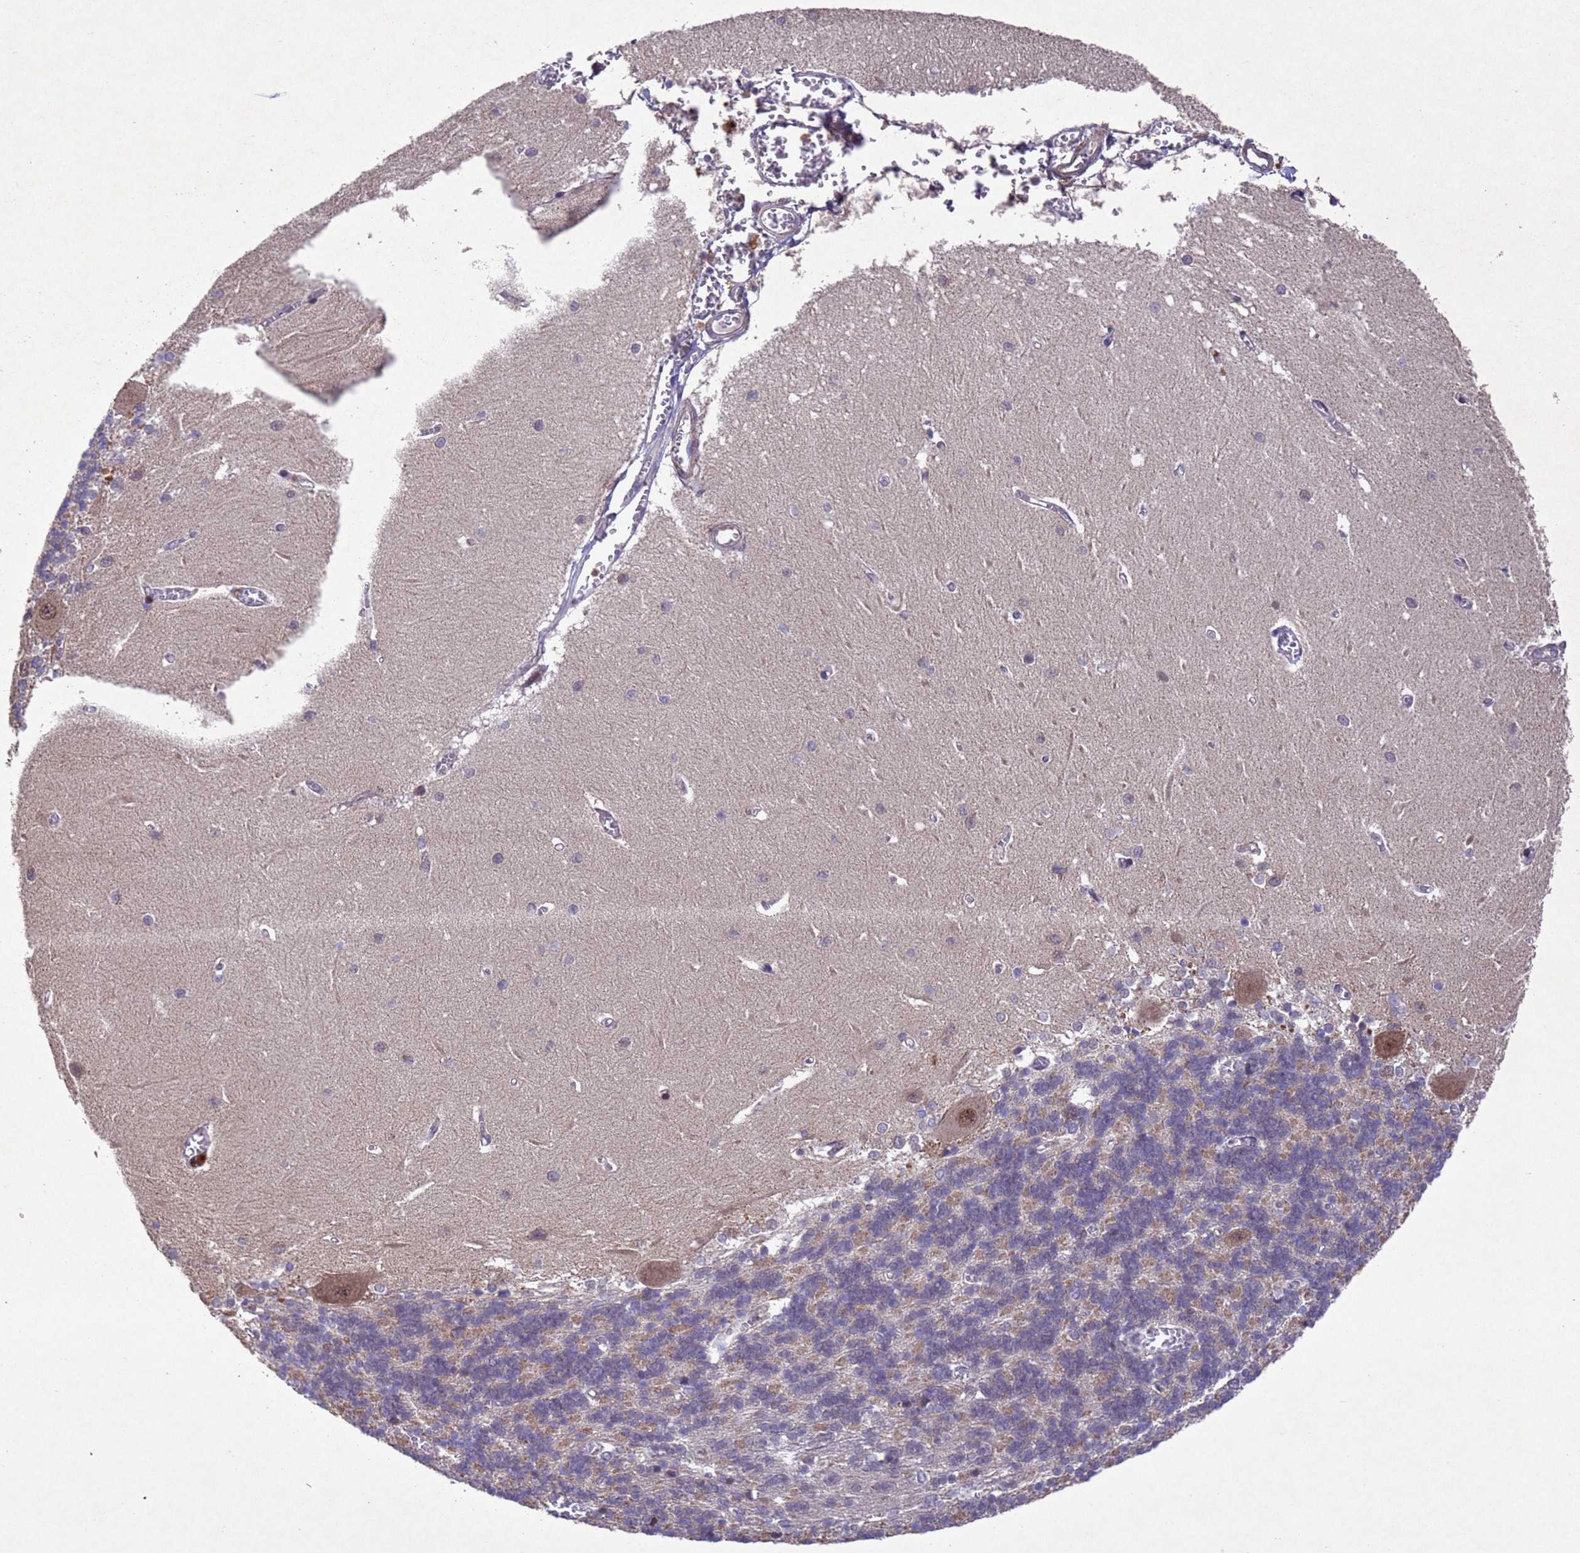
{"staining": {"intensity": "moderate", "quantity": "25%-75%", "location": "cytoplasmic/membranous"}, "tissue": "cerebellum", "cell_type": "Cells in granular layer", "image_type": "normal", "snomed": [{"axis": "morphology", "description": "Normal tissue, NOS"}, {"axis": "topography", "description": "Cerebellum"}], "caption": "A high-resolution micrograph shows IHC staining of normal cerebellum, which demonstrates moderate cytoplasmic/membranous staining in approximately 25%-75% of cells in granular layer.", "gene": "TBK1", "patient": {"sex": "male", "age": 37}}